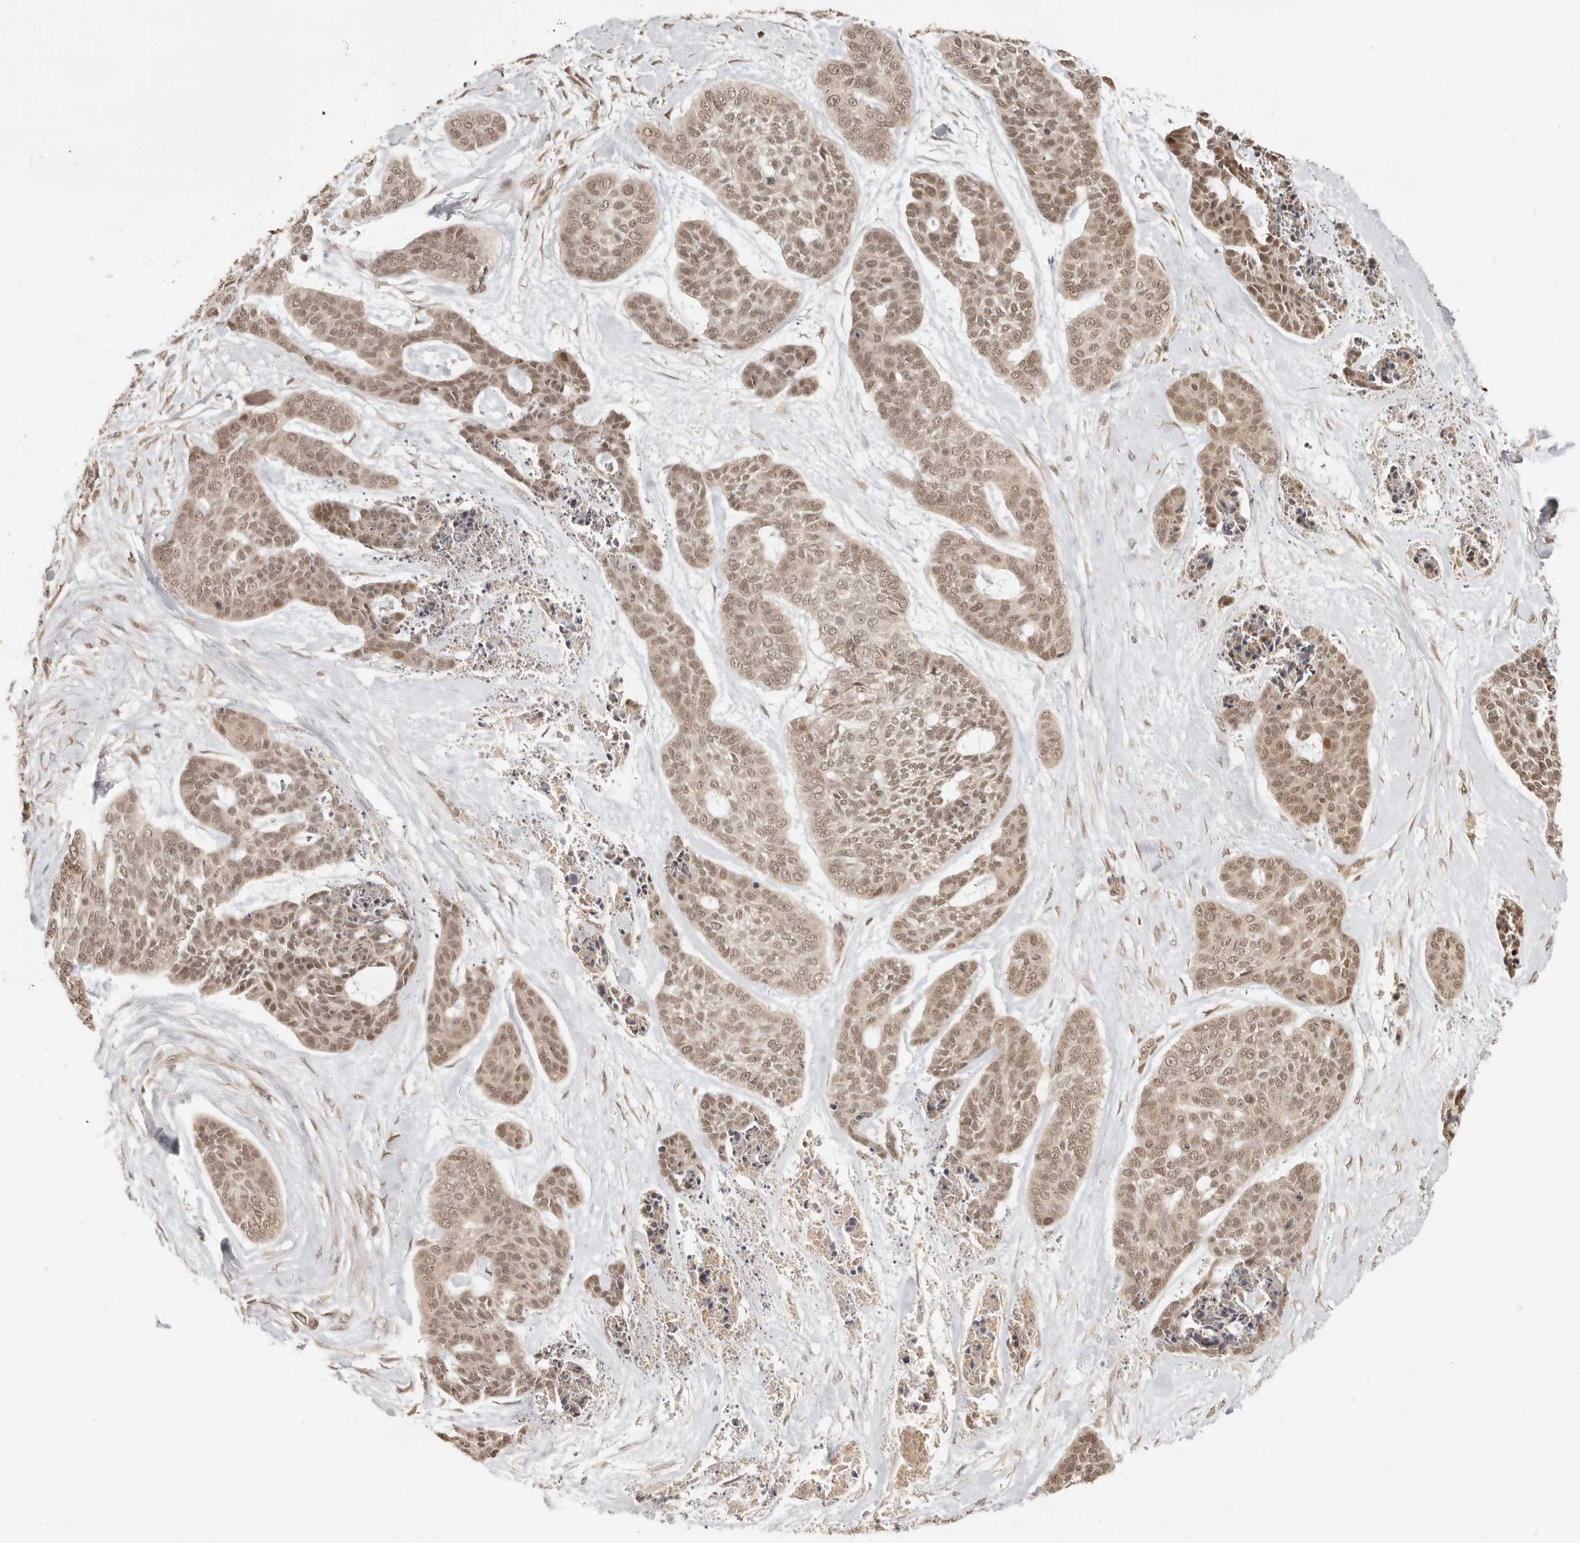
{"staining": {"intensity": "moderate", "quantity": ">75%", "location": "nuclear"}, "tissue": "skin cancer", "cell_type": "Tumor cells", "image_type": "cancer", "snomed": [{"axis": "morphology", "description": "Basal cell carcinoma"}, {"axis": "topography", "description": "Skin"}], "caption": "A medium amount of moderate nuclear positivity is appreciated in about >75% of tumor cells in skin cancer (basal cell carcinoma) tissue.", "gene": "BAALC", "patient": {"sex": "female", "age": 64}}